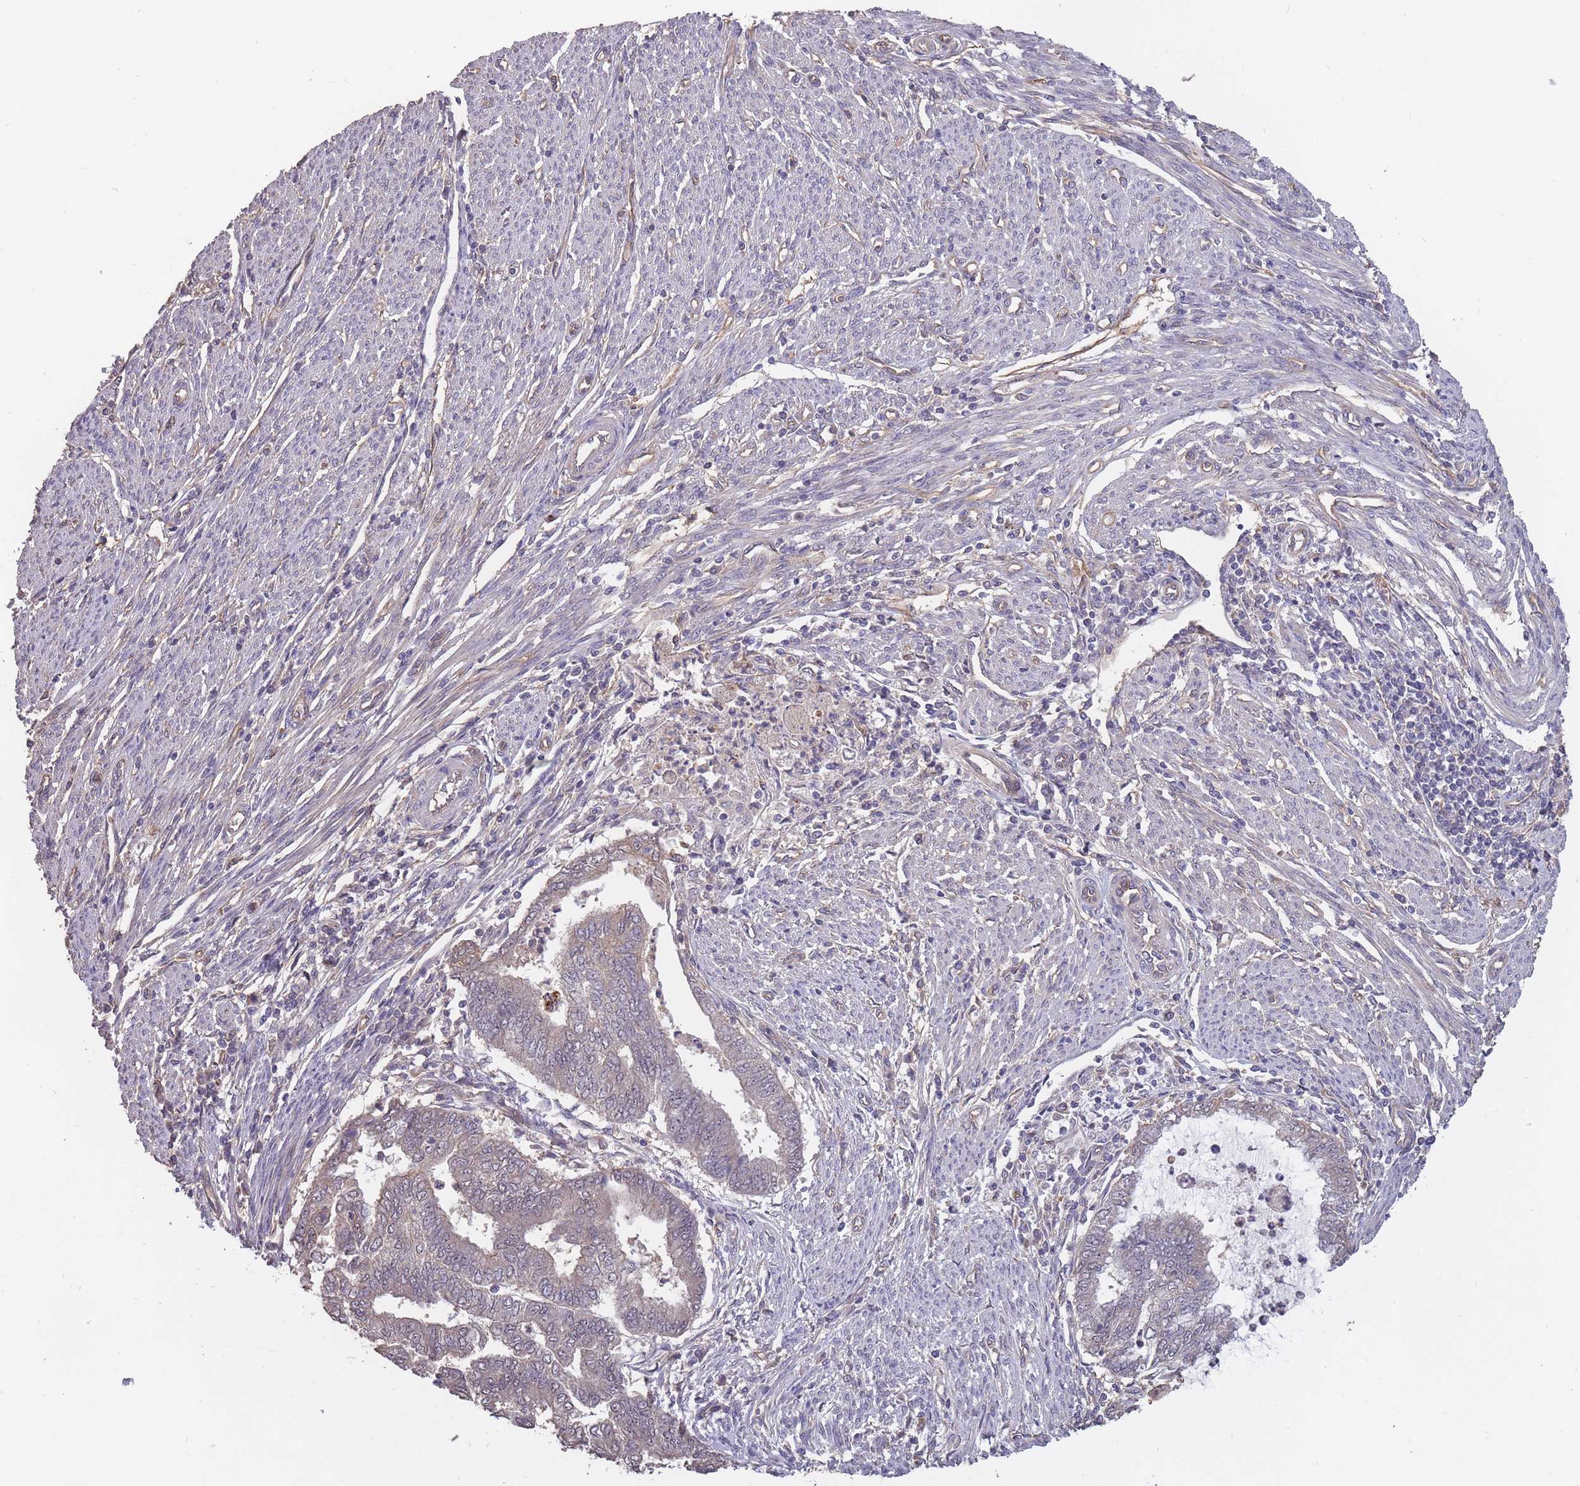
{"staining": {"intensity": "negative", "quantity": "none", "location": "none"}, "tissue": "endometrial cancer", "cell_type": "Tumor cells", "image_type": "cancer", "snomed": [{"axis": "morphology", "description": "Adenocarcinoma, NOS"}, {"axis": "topography", "description": "Endometrium"}], "caption": "Immunohistochemical staining of endometrial cancer (adenocarcinoma) reveals no significant staining in tumor cells.", "gene": "KIAA1755", "patient": {"sex": "female", "age": 79}}